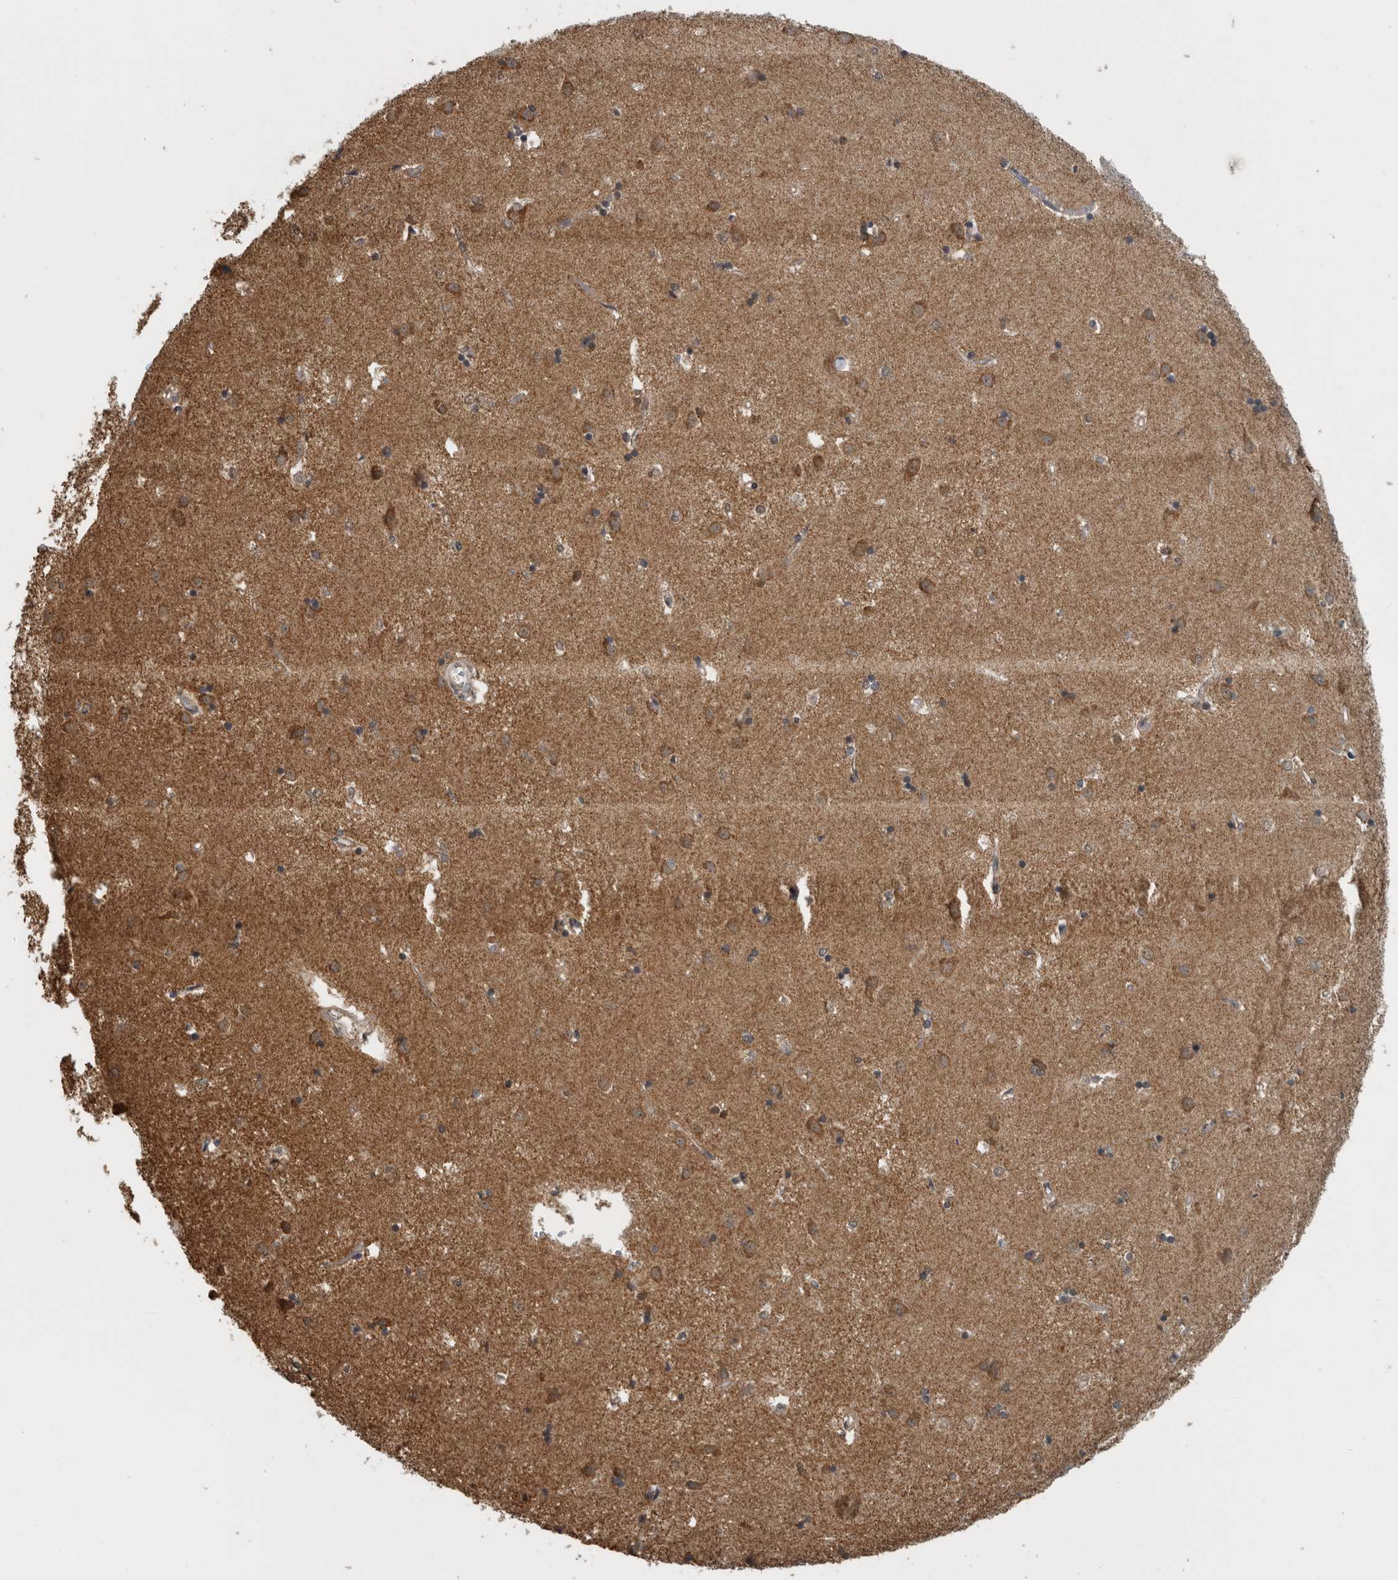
{"staining": {"intensity": "moderate", "quantity": ">75%", "location": "cytoplasmic/membranous,nuclear"}, "tissue": "caudate", "cell_type": "Glial cells", "image_type": "normal", "snomed": [{"axis": "morphology", "description": "Normal tissue, NOS"}, {"axis": "topography", "description": "Lateral ventricle wall"}], "caption": "Moderate cytoplasmic/membranous,nuclear expression is present in about >75% of glial cells in unremarkable caudate.", "gene": "AFAP1", "patient": {"sex": "male", "age": 45}}